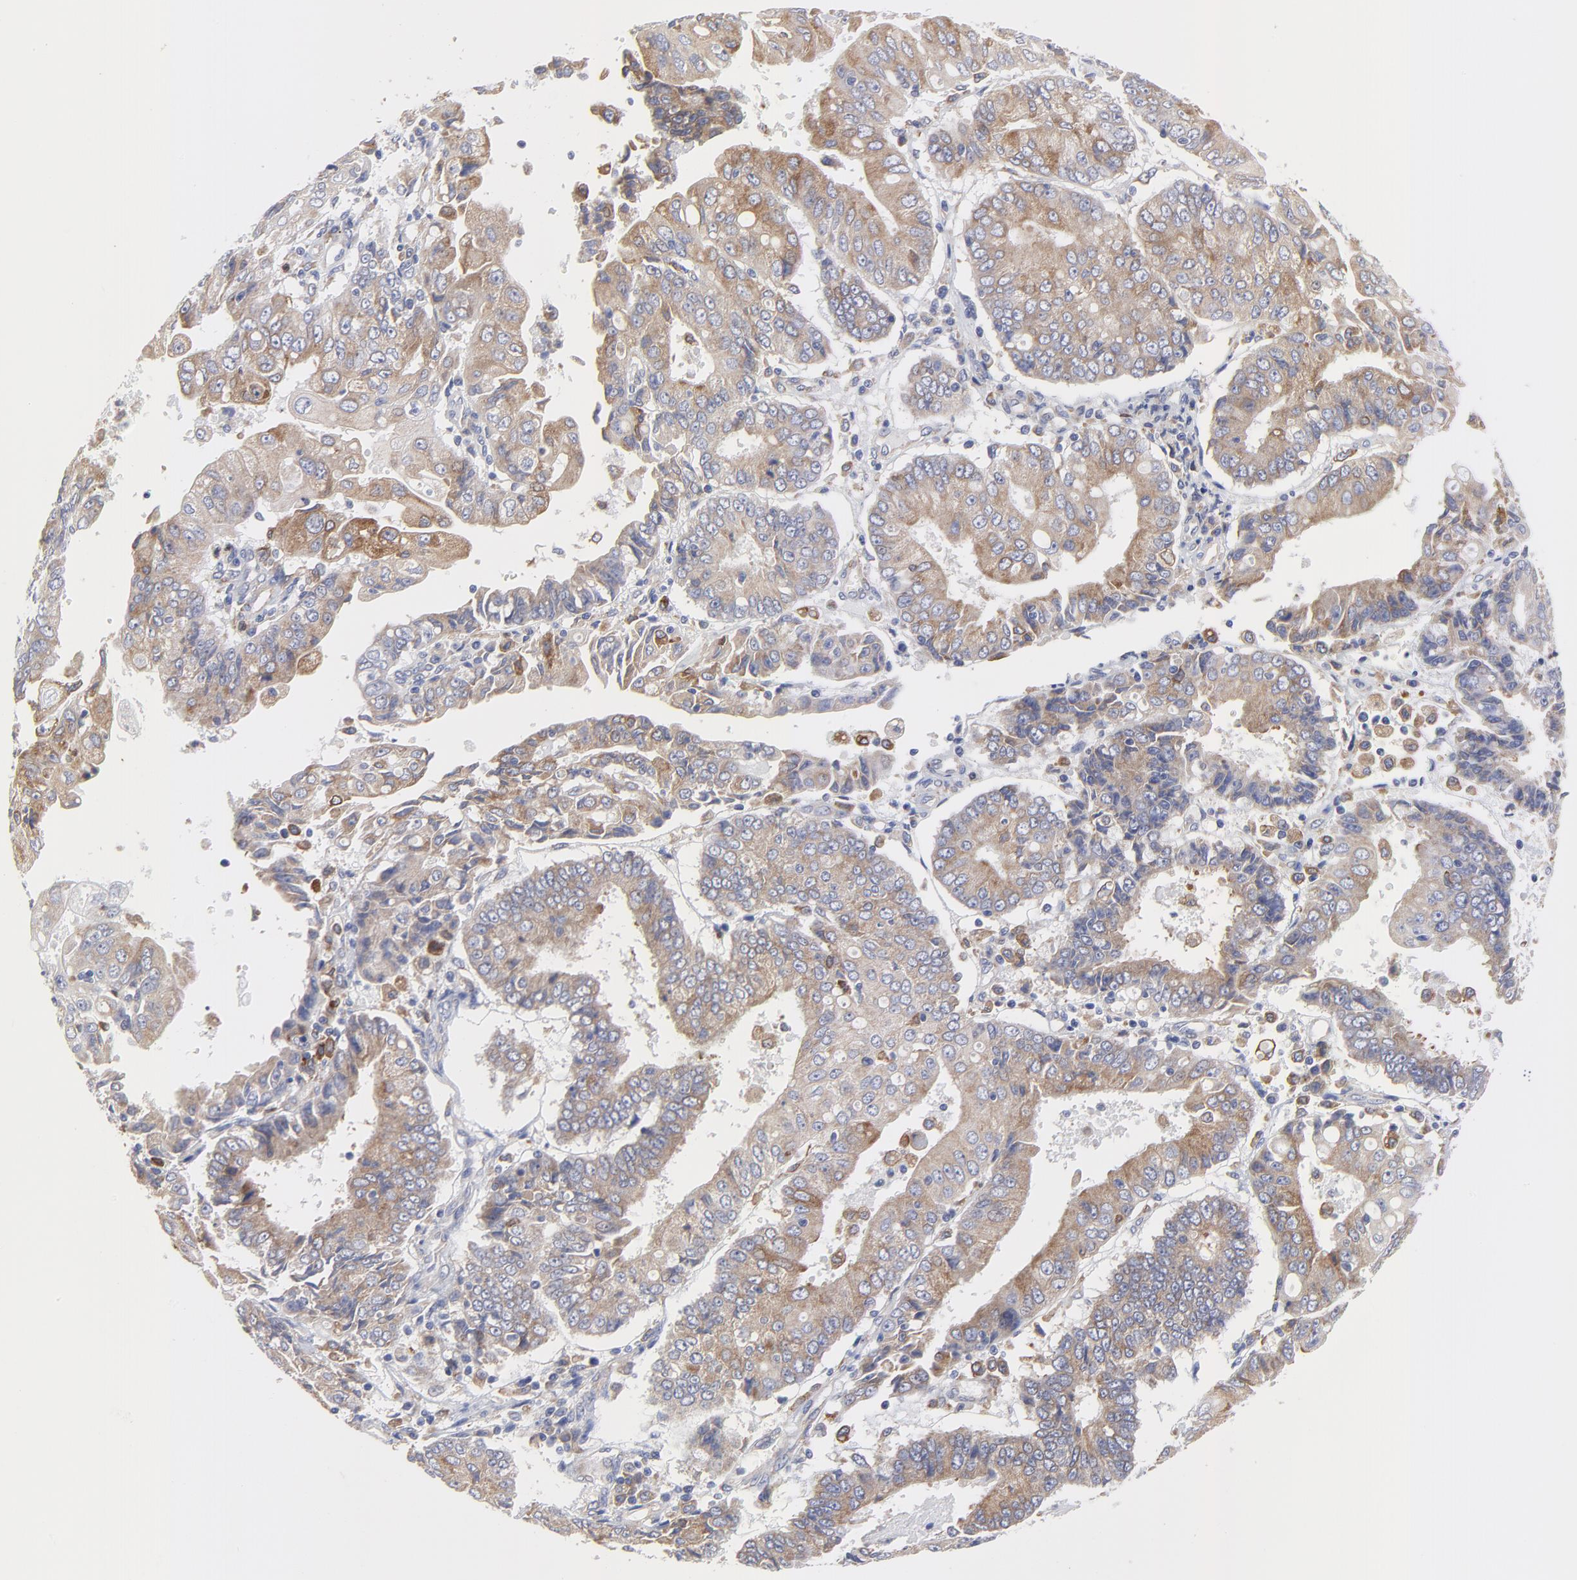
{"staining": {"intensity": "moderate", "quantity": ">75%", "location": "cytoplasmic/membranous"}, "tissue": "endometrial cancer", "cell_type": "Tumor cells", "image_type": "cancer", "snomed": [{"axis": "morphology", "description": "Adenocarcinoma, NOS"}, {"axis": "topography", "description": "Endometrium"}], "caption": "Immunohistochemistry (DAB (3,3'-diaminobenzidine)) staining of human endometrial adenocarcinoma exhibits moderate cytoplasmic/membranous protein positivity in approximately >75% of tumor cells.", "gene": "MOSPD2", "patient": {"sex": "female", "age": 75}}